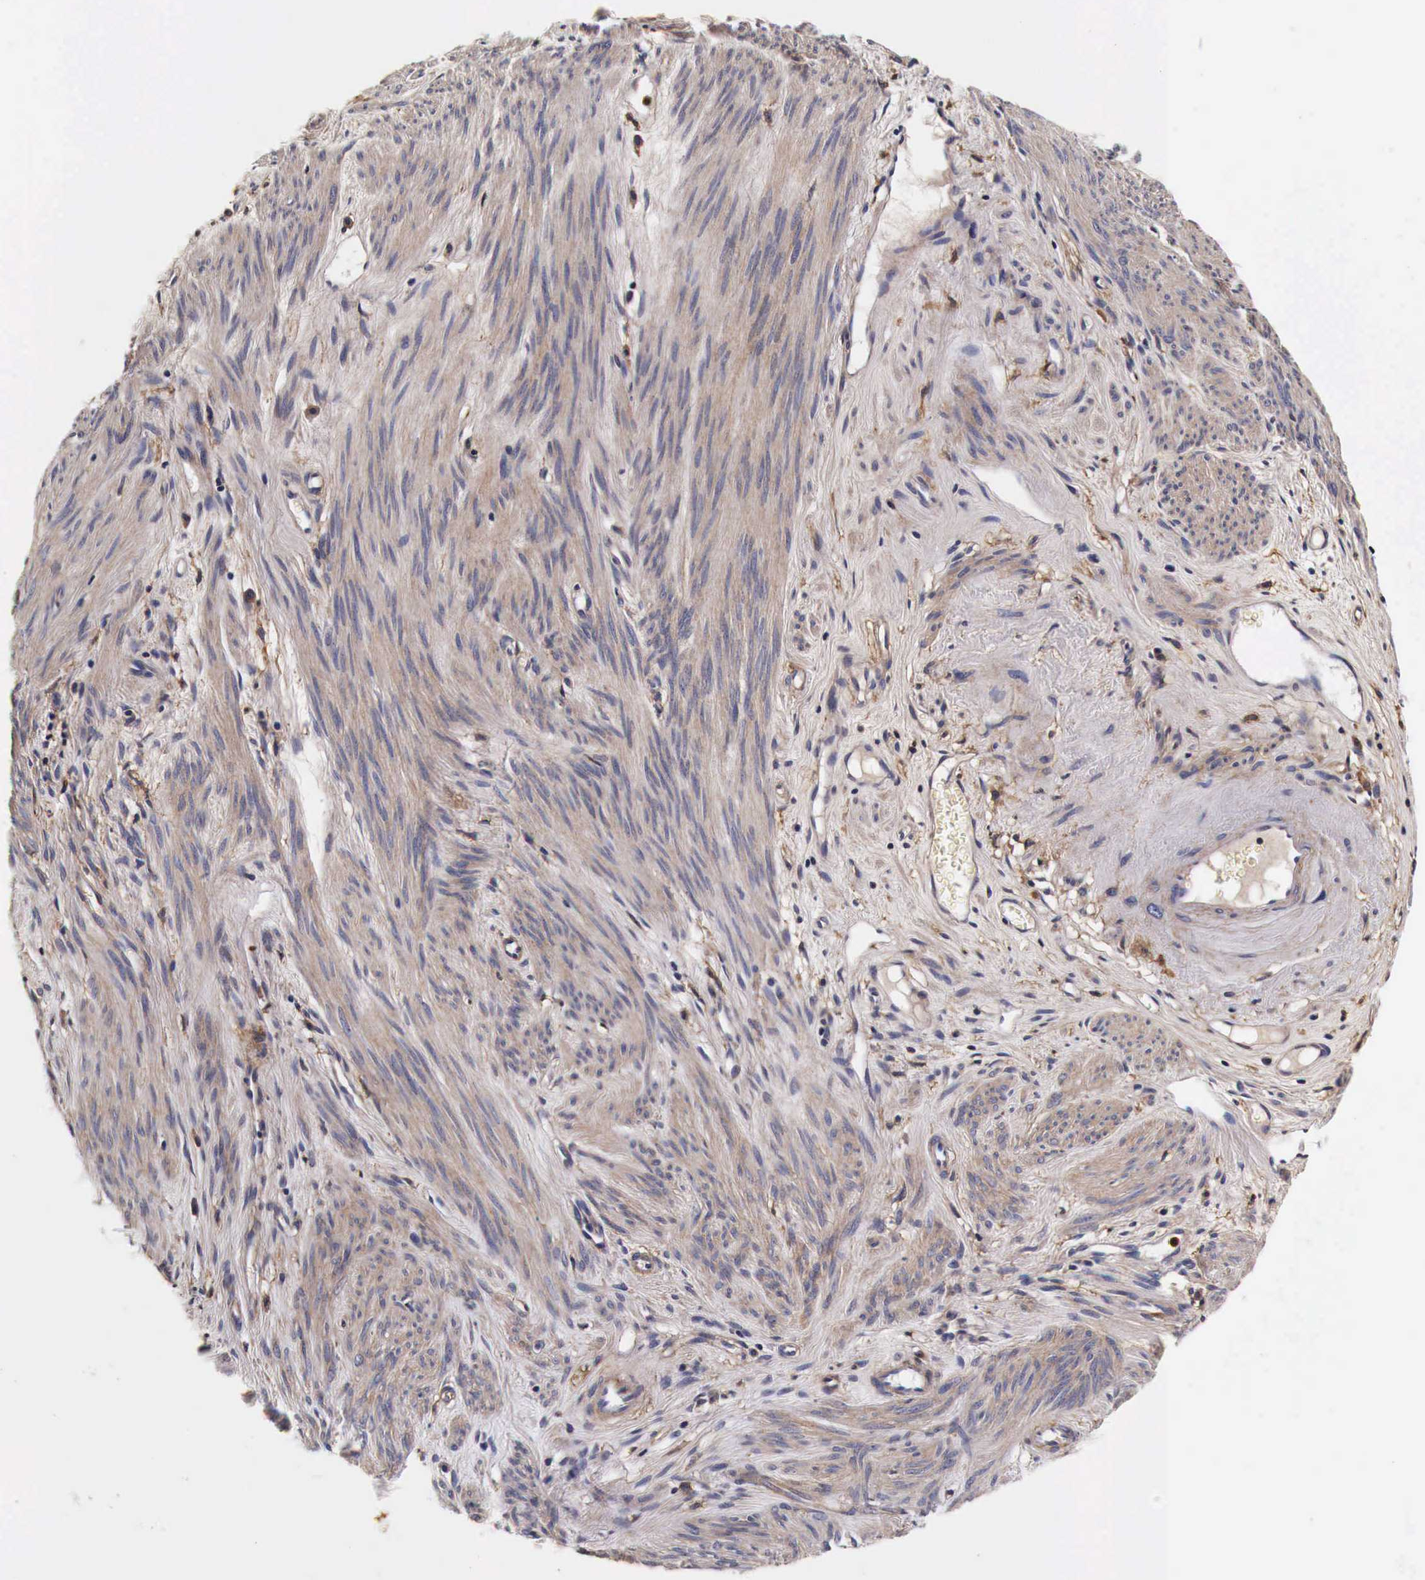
{"staining": {"intensity": "moderate", "quantity": ">75%", "location": "cytoplasmic/membranous"}, "tissue": "endometrial cancer", "cell_type": "Tumor cells", "image_type": "cancer", "snomed": [{"axis": "morphology", "description": "Adenocarcinoma, NOS"}, {"axis": "topography", "description": "Endometrium"}], "caption": "Endometrial cancer stained for a protein displays moderate cytoplasmic/membranous positivity in tumor cells. (Brightfield microscopy of DAB IHC at high magnification).", "gene": "RP2", "patient": {"sex": "female", "age": 76}}